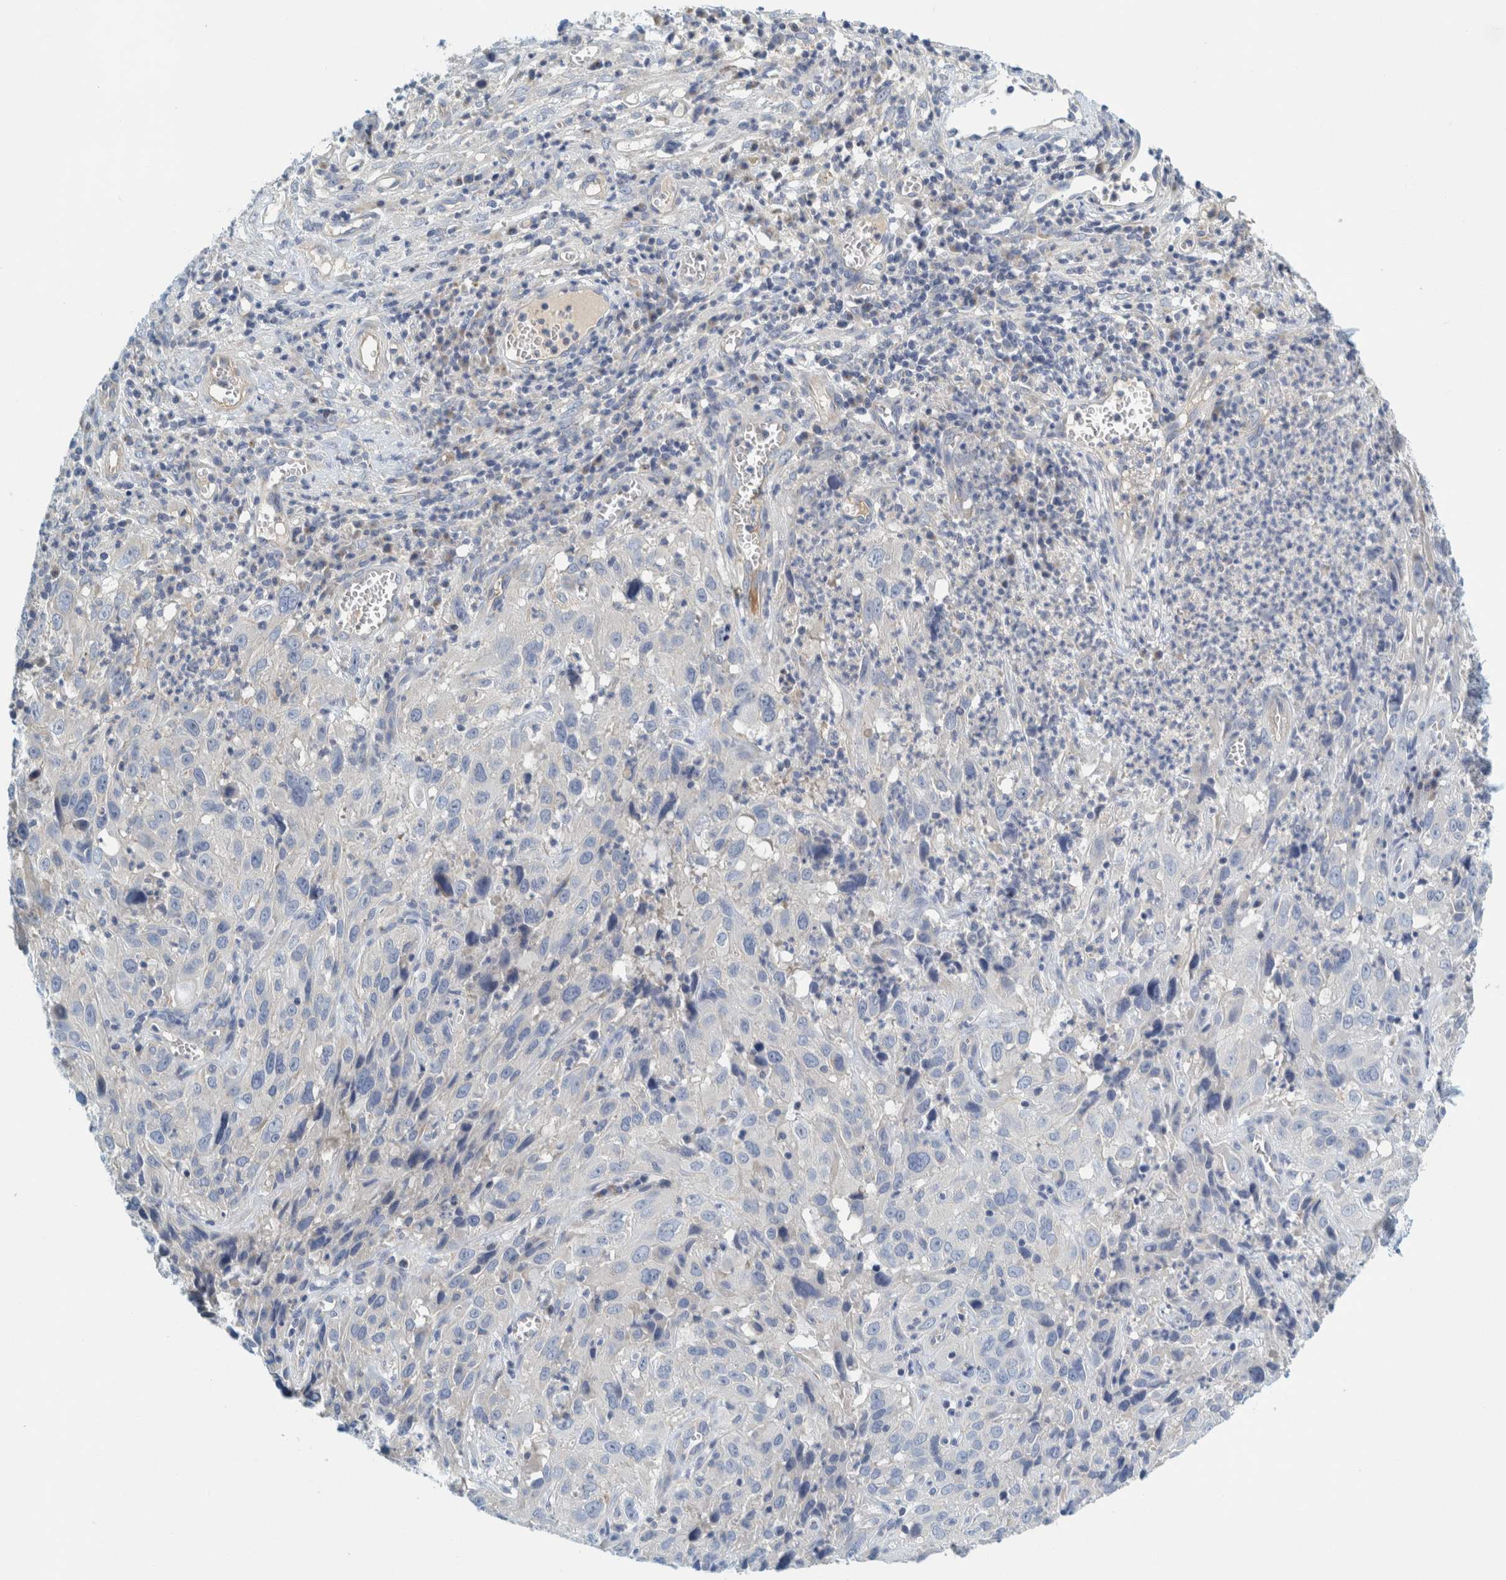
{"staining": {"intensity": "negative", "quantity": "none", "location": "none"}, "tissue": "cervical cancer", "cell_type": "Tumor cells", "image_type": "cancer", "snomed": [{"axis": "morphology", "description": "Squamous cell carcinoma, NOS"}, {"axis": "topography", "description": "Cervix"}], "caption": "Protein analysis of squamous cell carcinoma (cervical) shows no significant positivity in tumor cells.", "gene": "ZNF324B", "patient": {"sex": "female", "age": 32}}